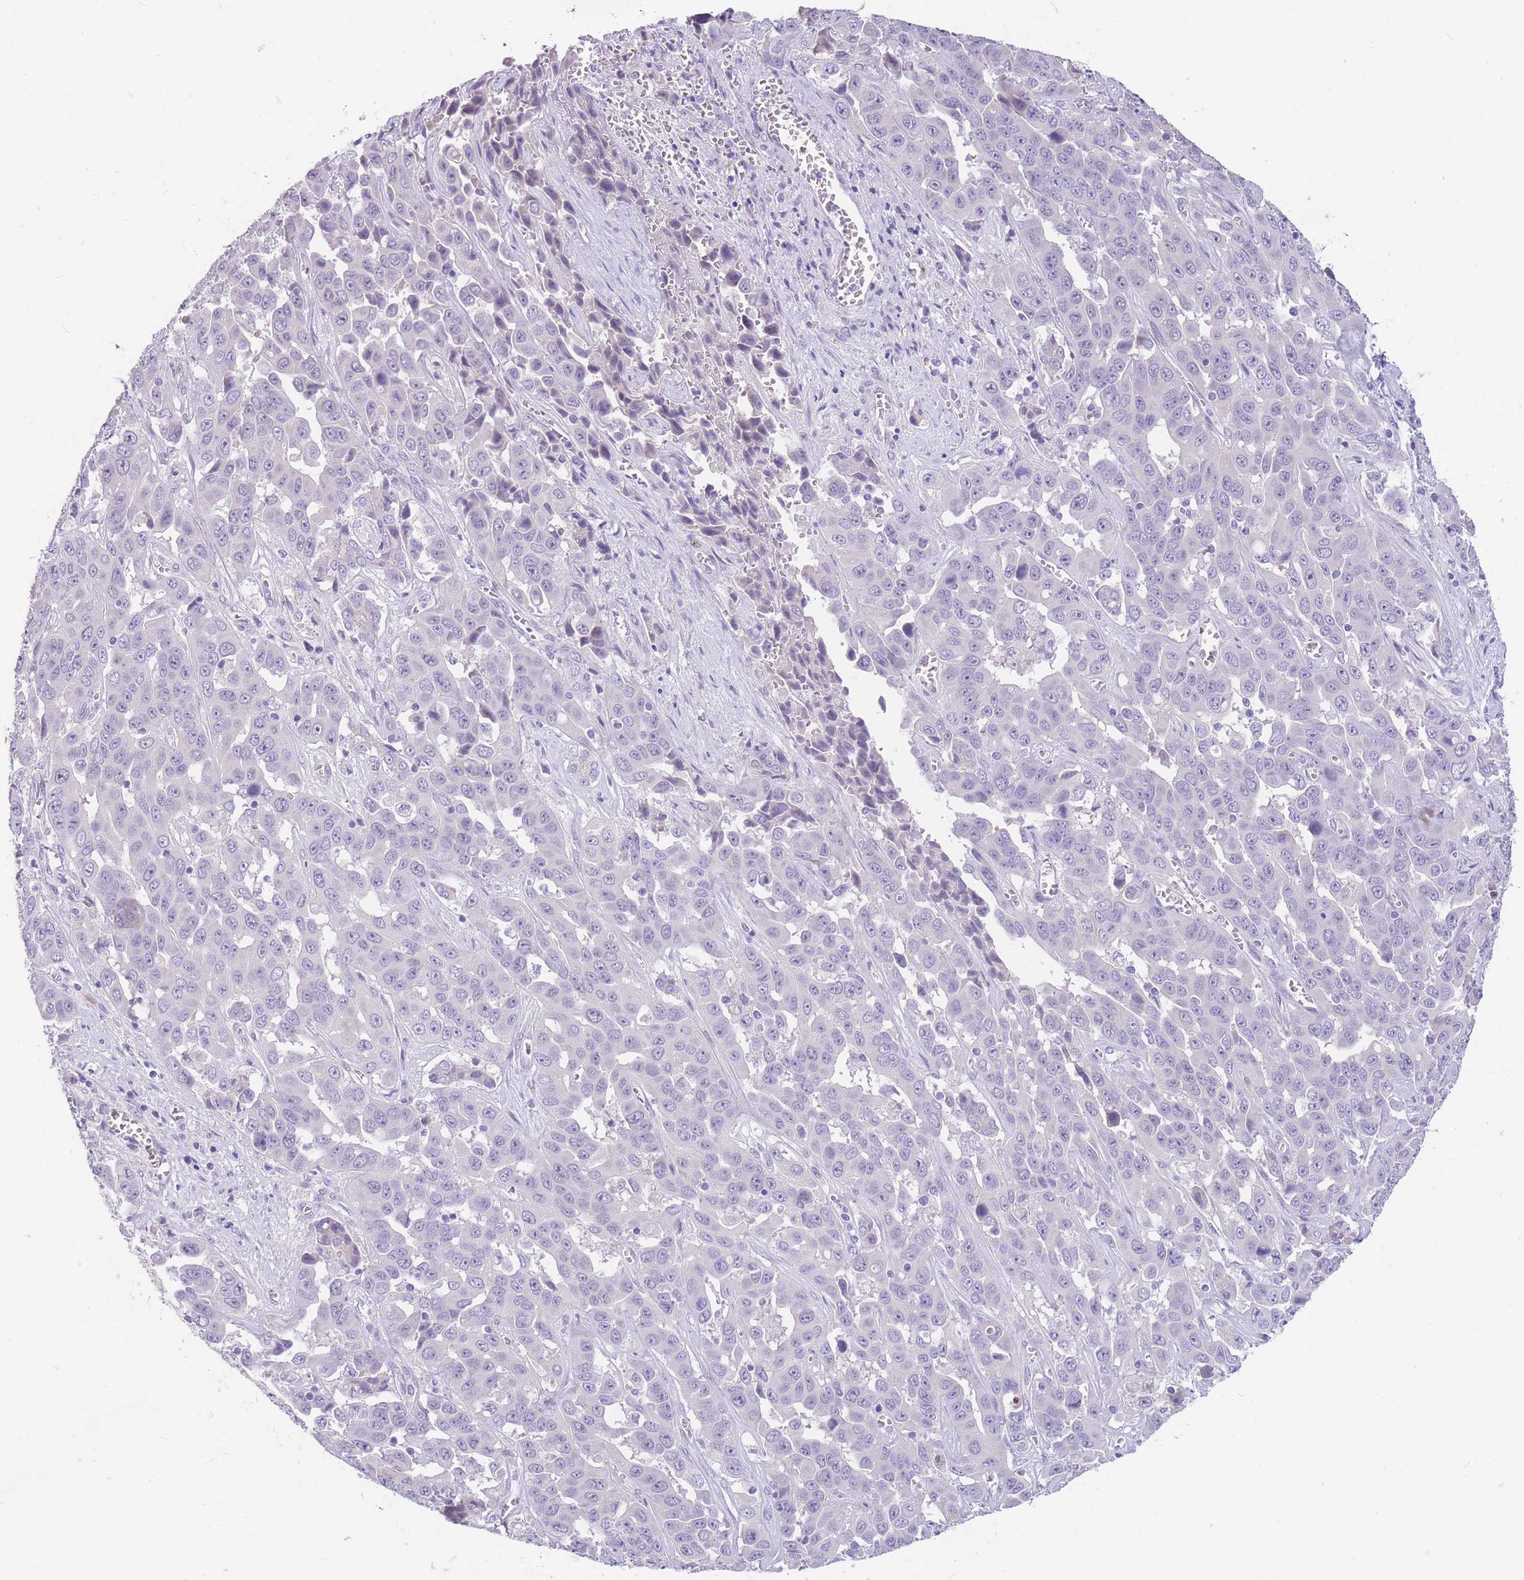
{"staining": {"intensity": "negative", "quantity": "none", "location": "none"}, "tissue": "liver cancer", "cell_type": "Tumor cells", "image_type": "cancer", "snomed": [{"axis": "morphology", "description": "Cholangiocarcinoma"}, {"axis": "topography", "description": "Liver"}], "caption": "IHC image of neoplastic tissue: human liver cholangiocarcinoma stained with DAB (3,3'-diaminobenzidine) demonstrates no significant protein positivity in tumor cells.", "gene": "SHCBP1", "patient": {"sex": "female", "age": 52}}